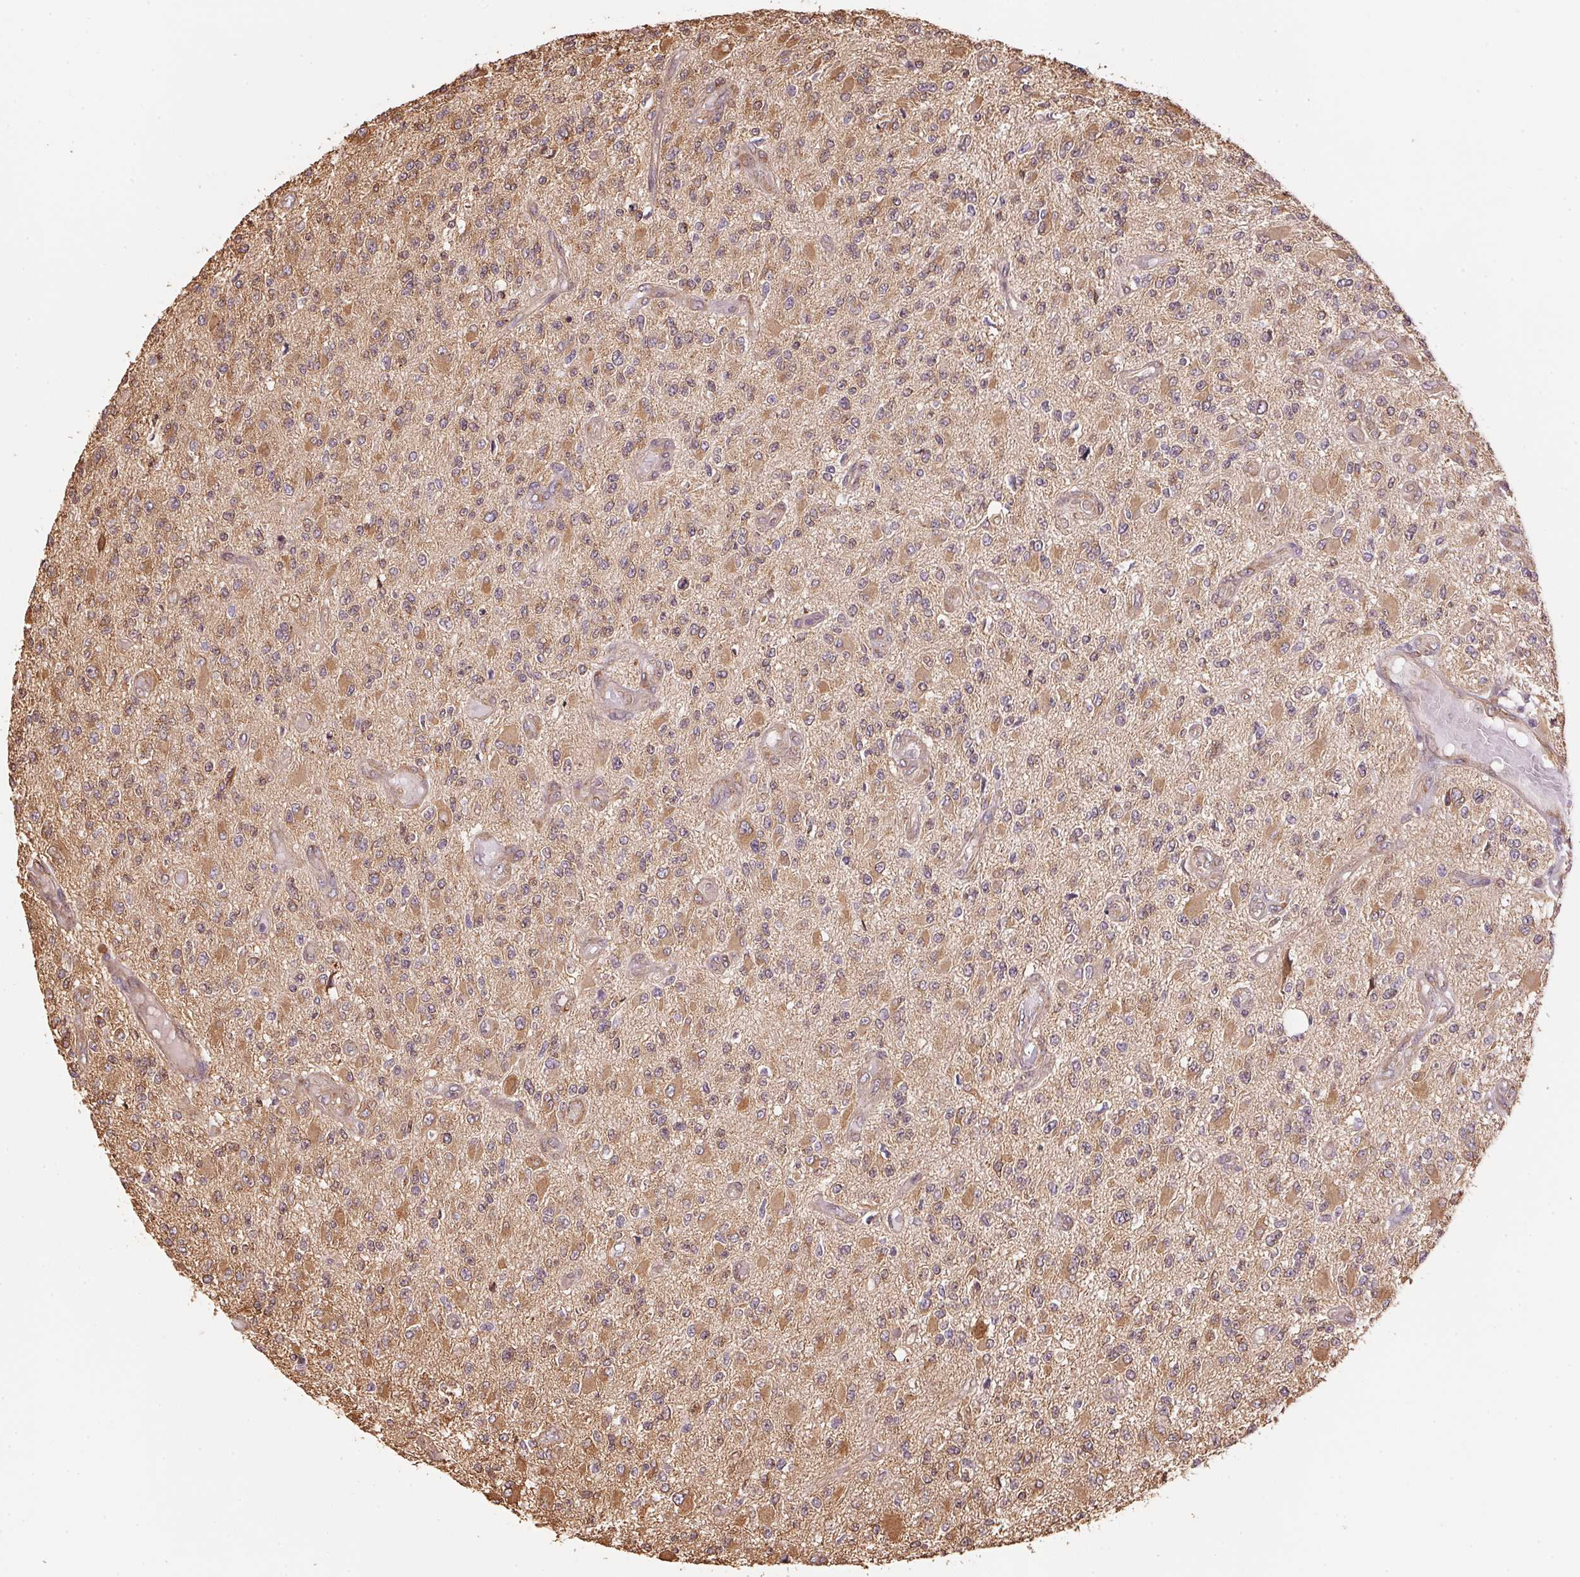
{"staining": {"intensity": "moderate", "quantity": ">75%", "location": "cytoplasmic/membranous"}, "tissue": "glioma", "cell_type": "Tumor cells", "image_type": "cancer", "snomed": [{"axis": "morphology", "description": "Glioma, malignant, High grade"}, {"axis": "topography", "description": "Brain"}], "caption": "A high-resolution photomicrograph shows immunohistochemistry staining of glioma, which reveals moderate cytoplasmic/membranous staining in about >75% of tumor cells.", "gene": "C6orf163", "patient": {"sex": "female", "age": 63}}